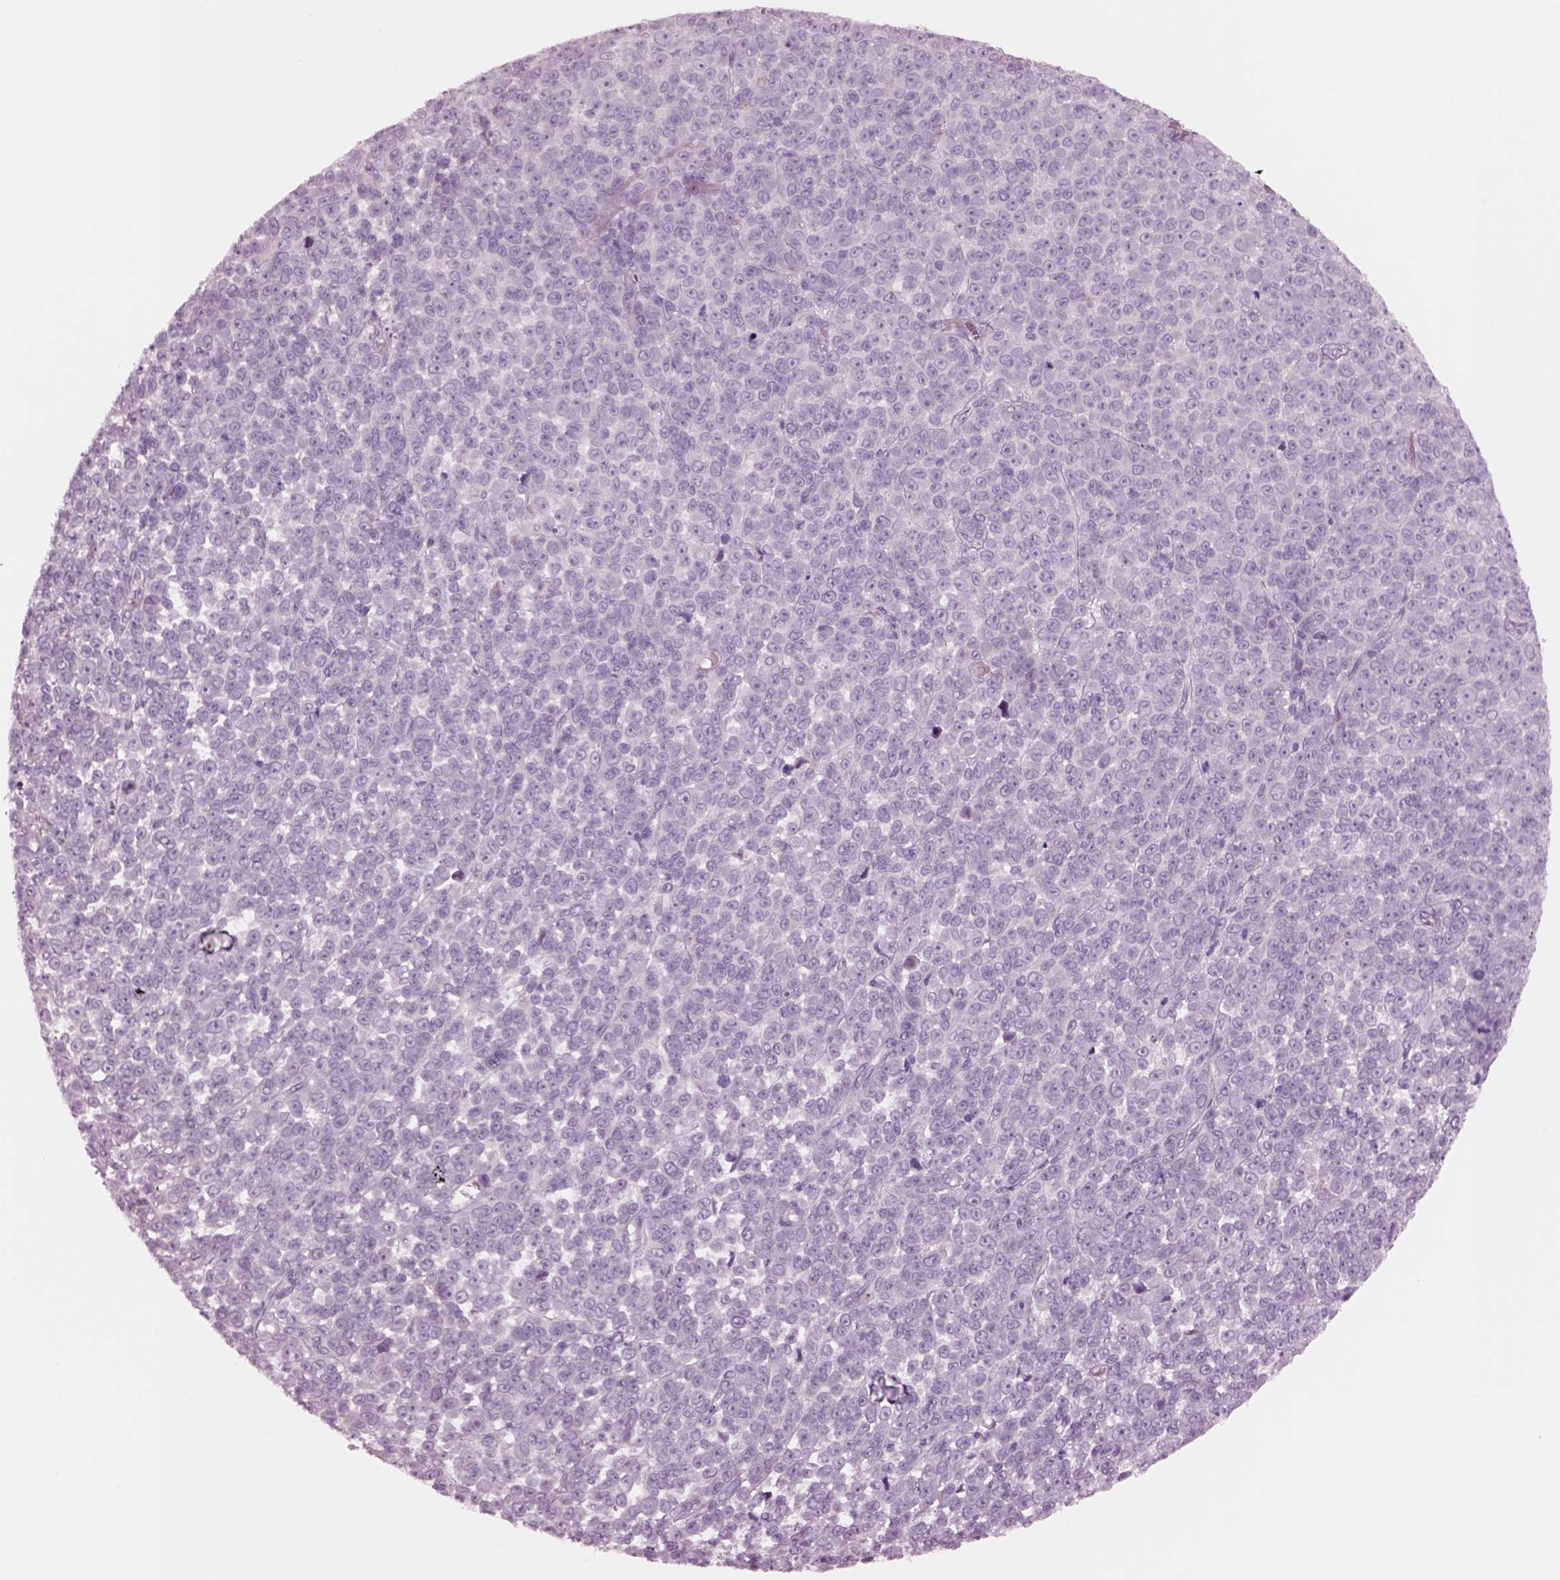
{"staining": {"intensity": "negative", "quantity": "none", "location": "none"}, "tissue": "melanoma", "cell_type": "Tumor cells", "image_type": "cancer", "snomed": [{"axis": "morphology", "description": "Malignant melanoma, NOS"}, {"axis": "topography", "description": "Skin"}], "caption": "A high-resolution histopathology image shows immunohistochemistry staining of melanoma, which demonstrates no significant expression in tumor cells. (IHC, brightfield microscopy, high magnification).", "gene": "NMRK2", "patient": {"sex": "female", "age": 95}}